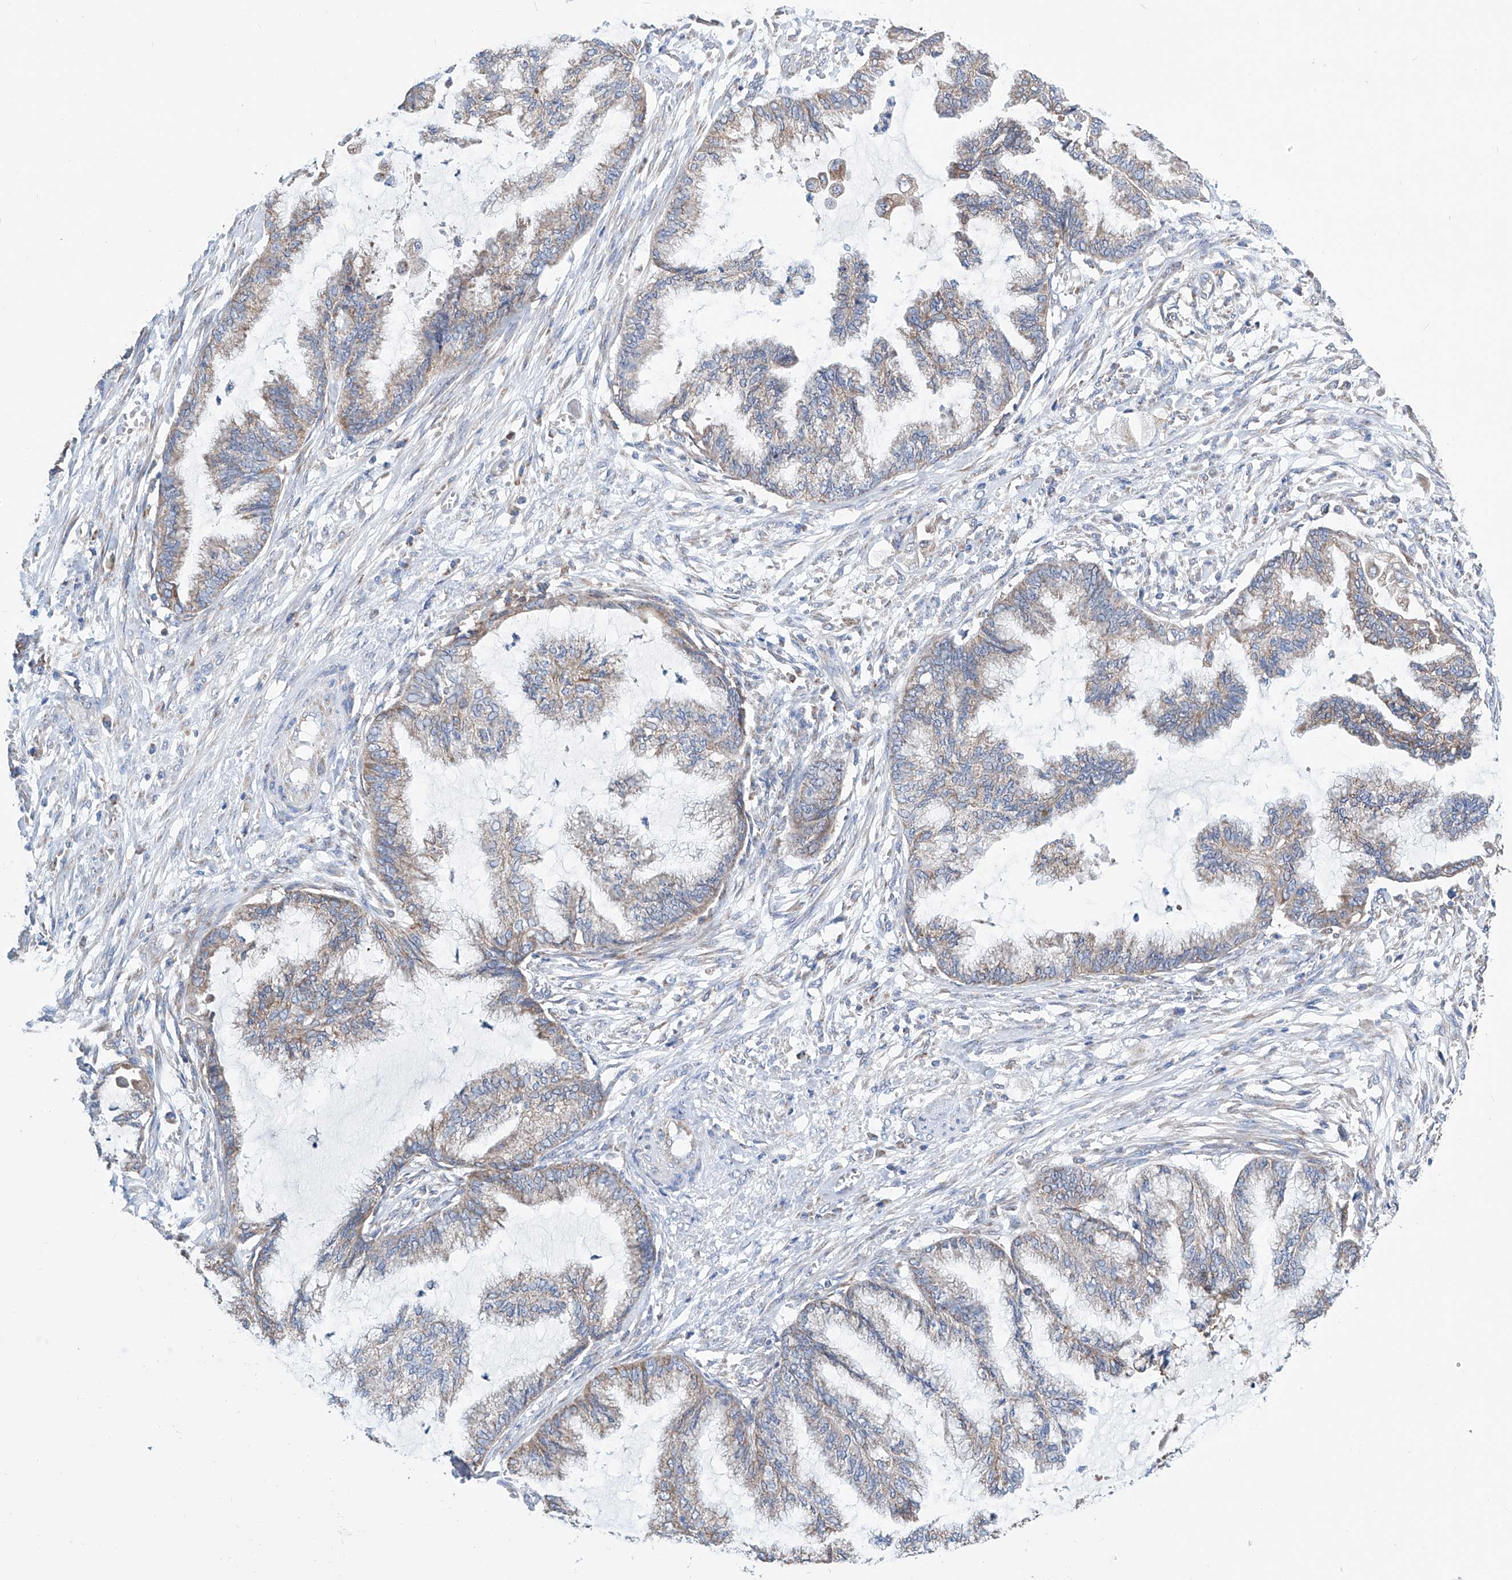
{"staining": {"intensity": "weak", "quantity": "<25%", "location": "cytoplasmic/membranous"}, "tissue": "endometrial cancer", "cell_type": "Tumor cells", "image_type": "cancer", "snomed": [{"axis": "morphology", "description": "Adenocarcinoma, NOS"}, {"axis": "topography", "description": "Endometrium"}], "caption": "IHC of endometrial adenocarcinoma displays no staining in tumor cells.", "gene": "MAD2L1", "patient": {"sex": "female", "age": 86}}